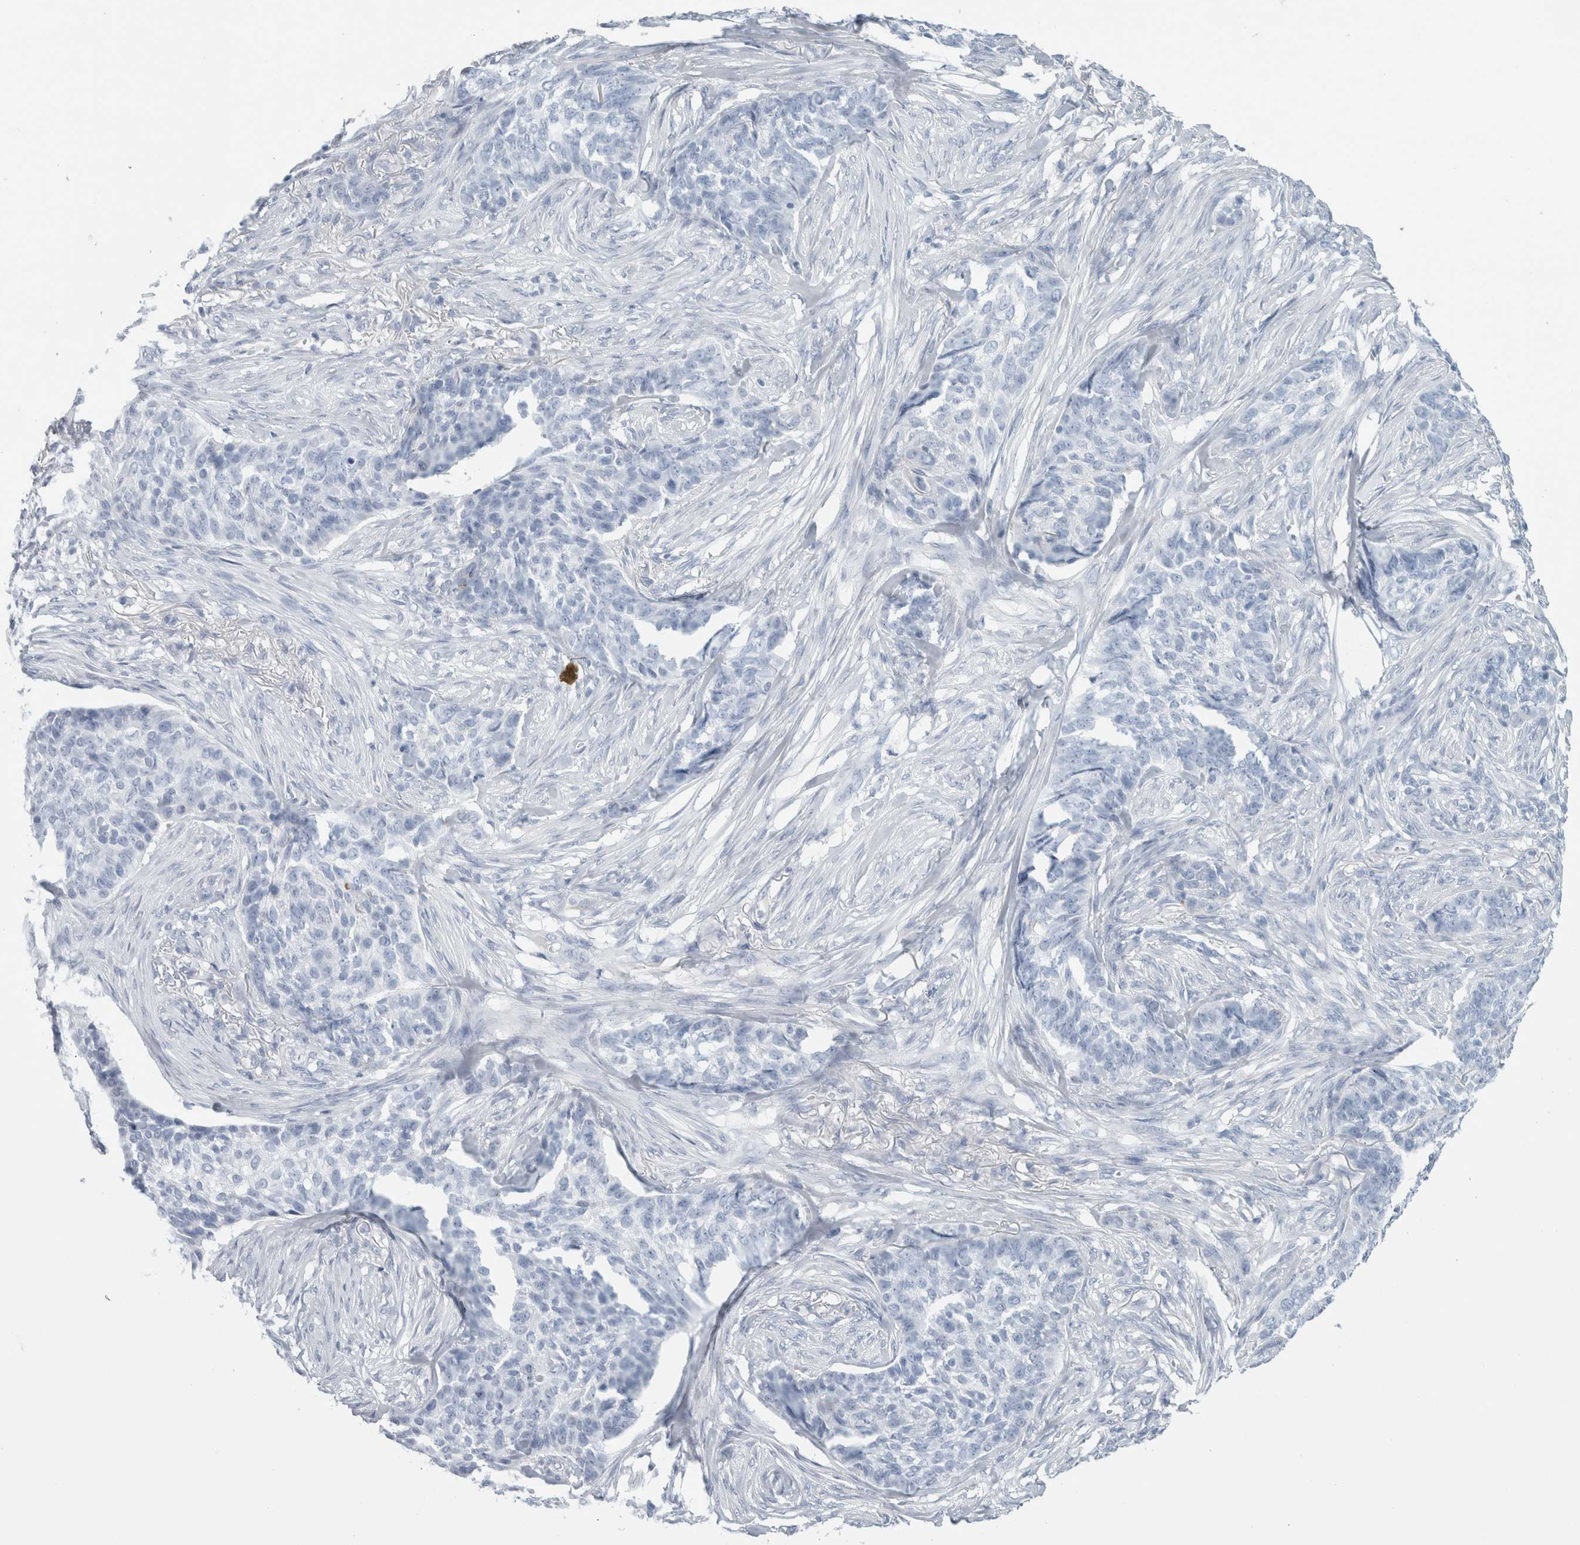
{"staining": {"intensity": "negative", "quantity": "none", "location": "none"}, "tissue": "skin cancer", "cell_type": "Tumor cells", "image_type": "cancer", "snomed": [{"axis": "morphology", "description": "Basal cell carcinoma"}, {"axis": "topography", "description": "Skin"}], "caption": "Photomicrograph shows no protein staining in tumor cells of basal cell carcinoma (skin) tissue.", "gene": "RPH3AL", "patient": {"sex": "male", "age": 85}}